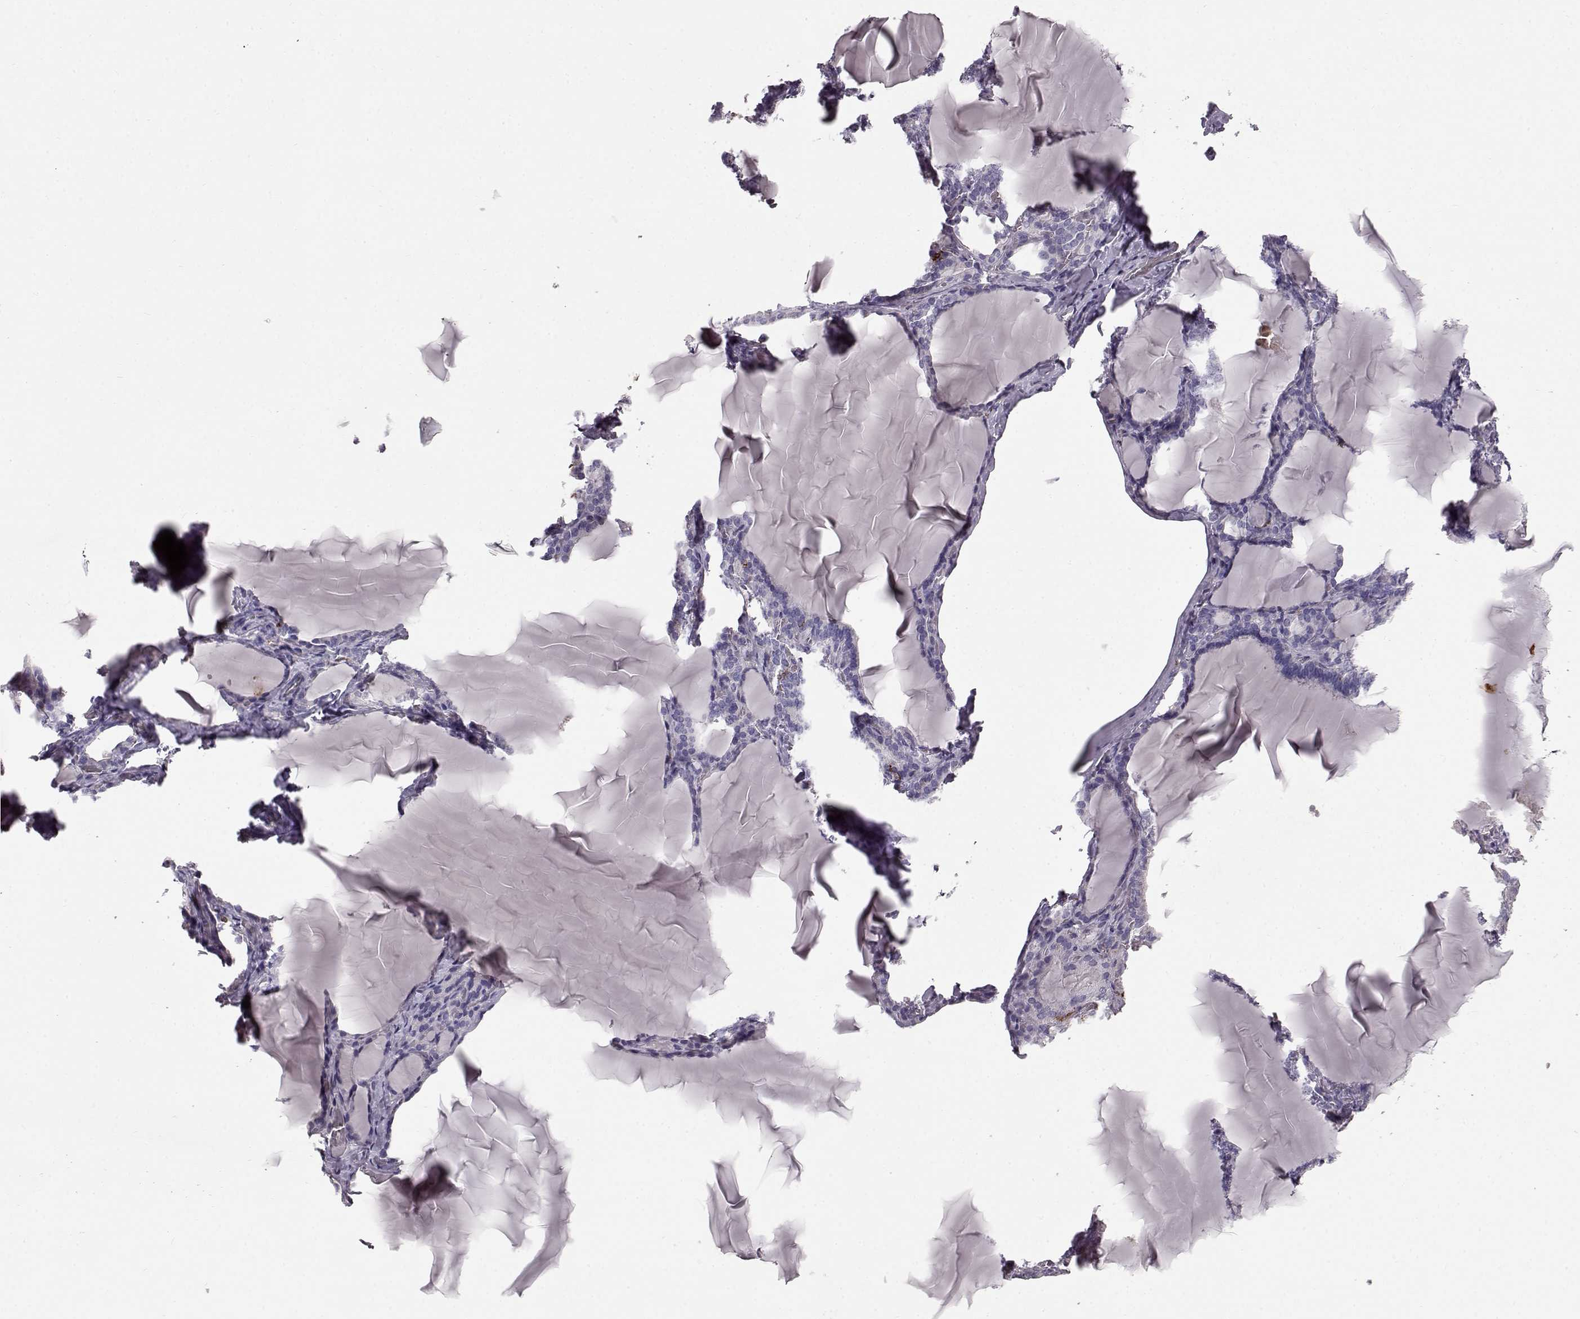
{"staining": {"intensity": "negative", "quantity": "none", "location": "none"}, "tissue": "thyroid gland", "cell_type": "Glandular cells", "image_type": "normal", "snomed": [{"axis": "morphology", "description": "Normal tissue, NOS"}, {"axis": "morphology", "description": "Hyperplasia, NOS"}, {"axis": "topography", "description": "Thyroid gland"}], "caption": "Human thyroid gland stained for a protein using immunohistochemistry shows no expression in glandular cells.", "gene": "CCNF", "patient": {"sex": "female", "age": 27}}